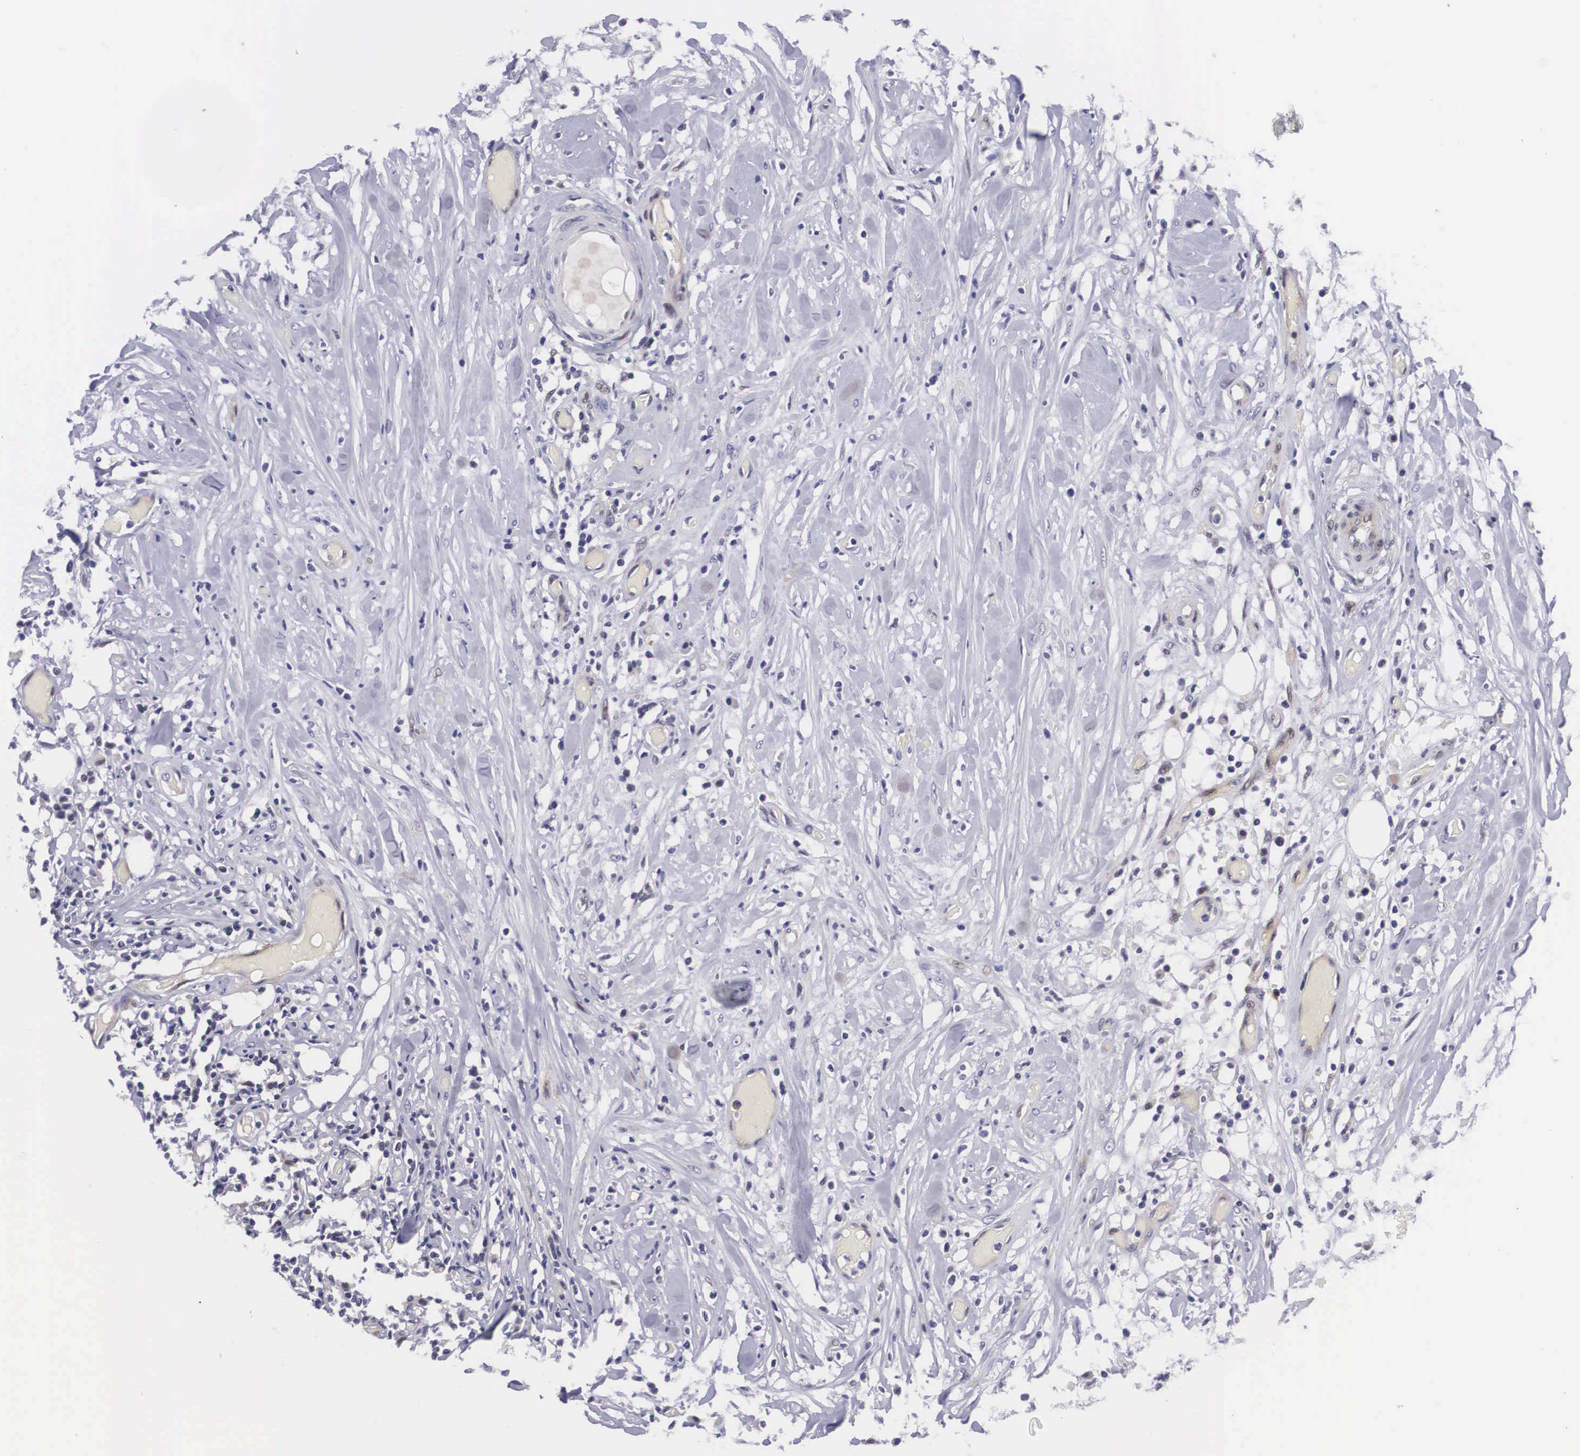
{"staining": {"intensity": "weak", "quantity": "<25%", "location": "cytoplasmic/membranous,nuclear"}, "tissue": "lymphoma", "cell_type": "Tumor cells", "image_type": "cancer", "snomed": [{"axis": "morphology", "description": "Malignant lymphoma, non-Hodgkin's type, High grade"}, {"axis": "topography", "description": "Colon"}], "caption": "A photomicrograph of human malignant lymphoma, non-Hodgkin's type (high-grade) is negative for staining in tumor cells. Nuclei are stained in blue.", "gene": "EMID1", "patient": {"sex": "male", "age": 82}}